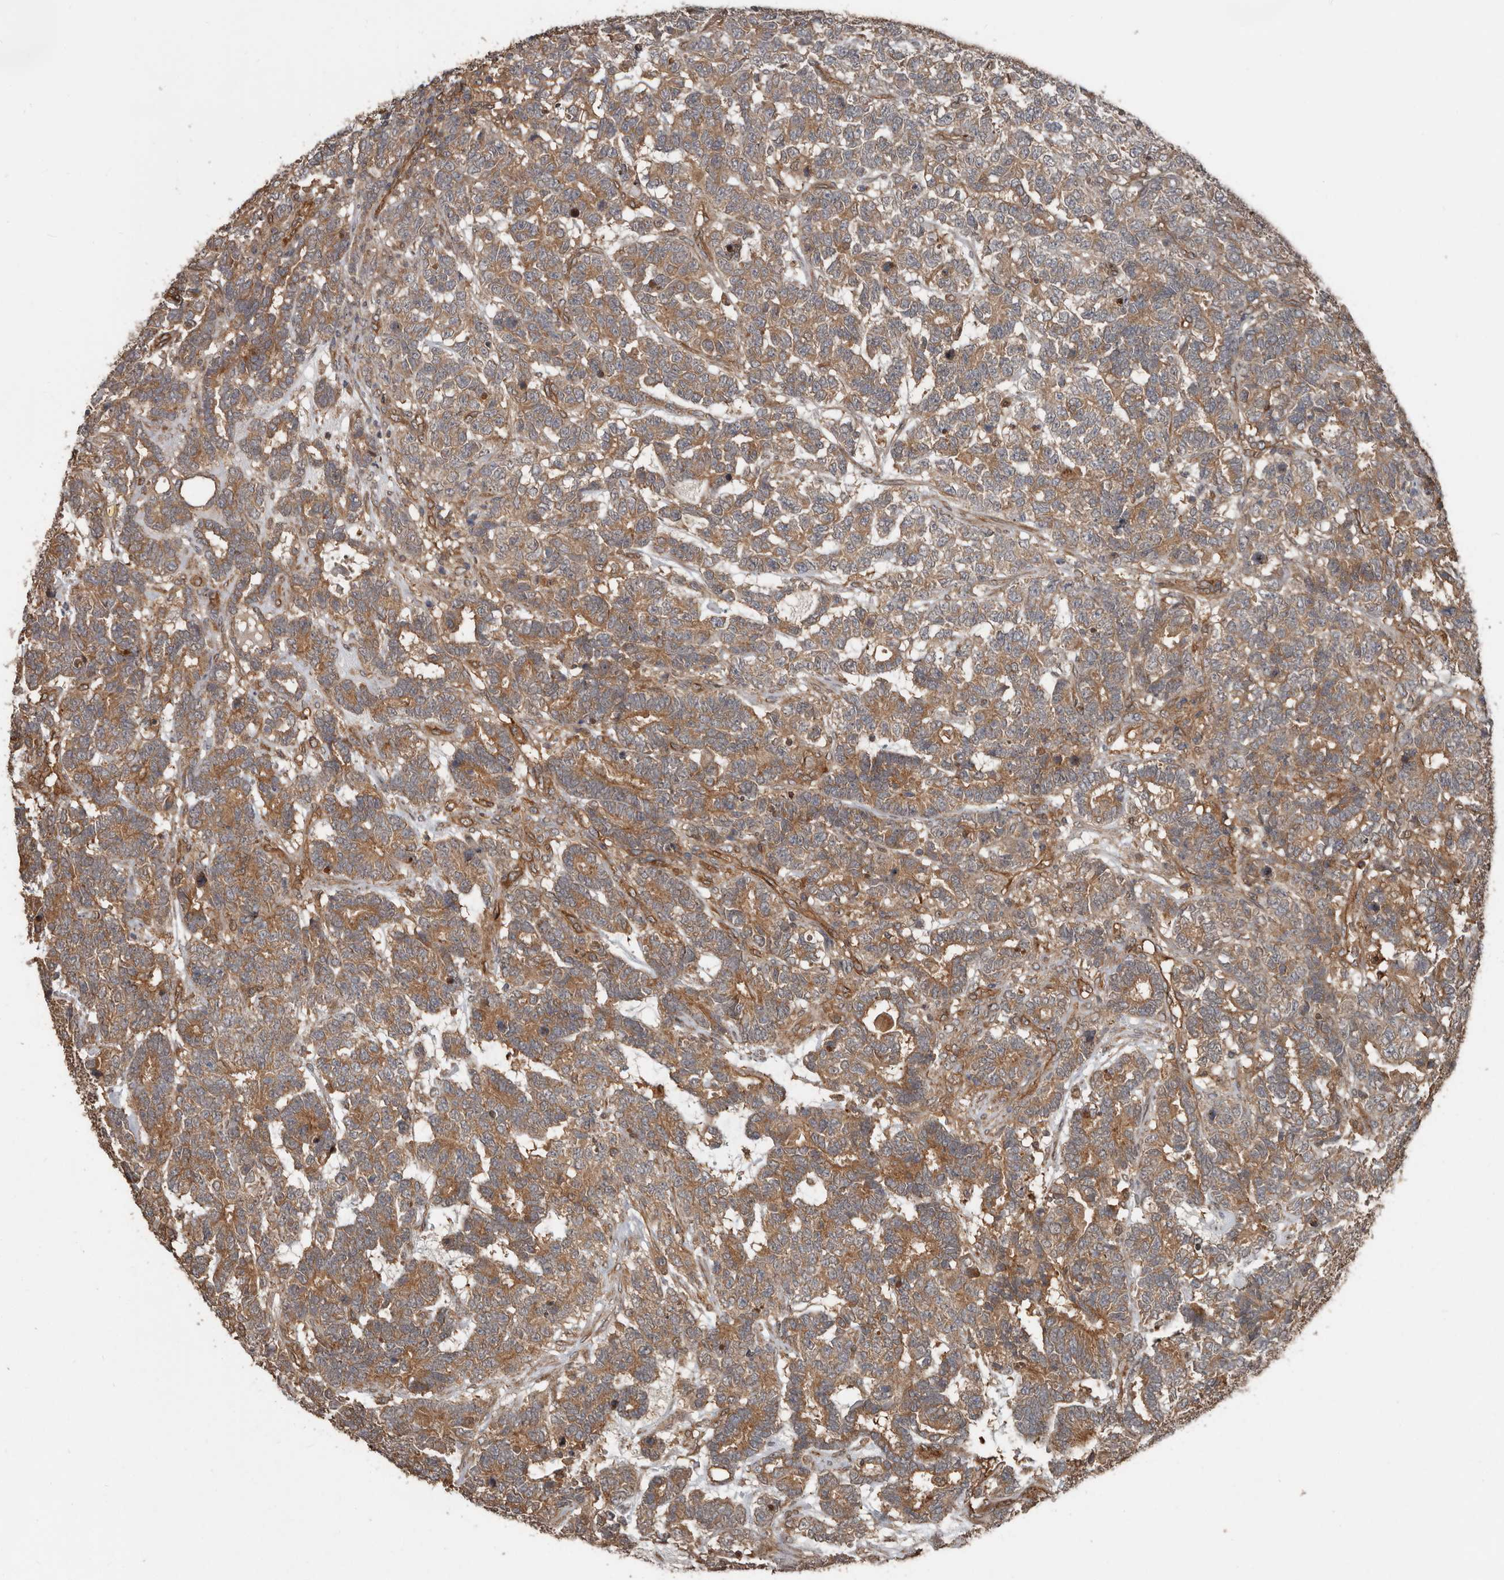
{"staining": {"intensity": "moderate", "quantity": ">75%", "location": "cytoplasmic/membranous"}, "tissue": "testis cancer", "cell_type": "Tumor cells", "image_type": "cancer", "snomed": [{"axis": "morphology", "description": "Carcinoma, Embryonal, NOS"}, {"axis": "topography", "description": "Testis"}], "caption": "The image shows staining of testis cancer, revealing moderate cytoplasmic/membranous protein expression (brown color) within tumor cells. (IHC, brightfield microscopy, high magnification).", "gene": "EXOC3L1", "patient": {"sex": "male", "age": 26}}